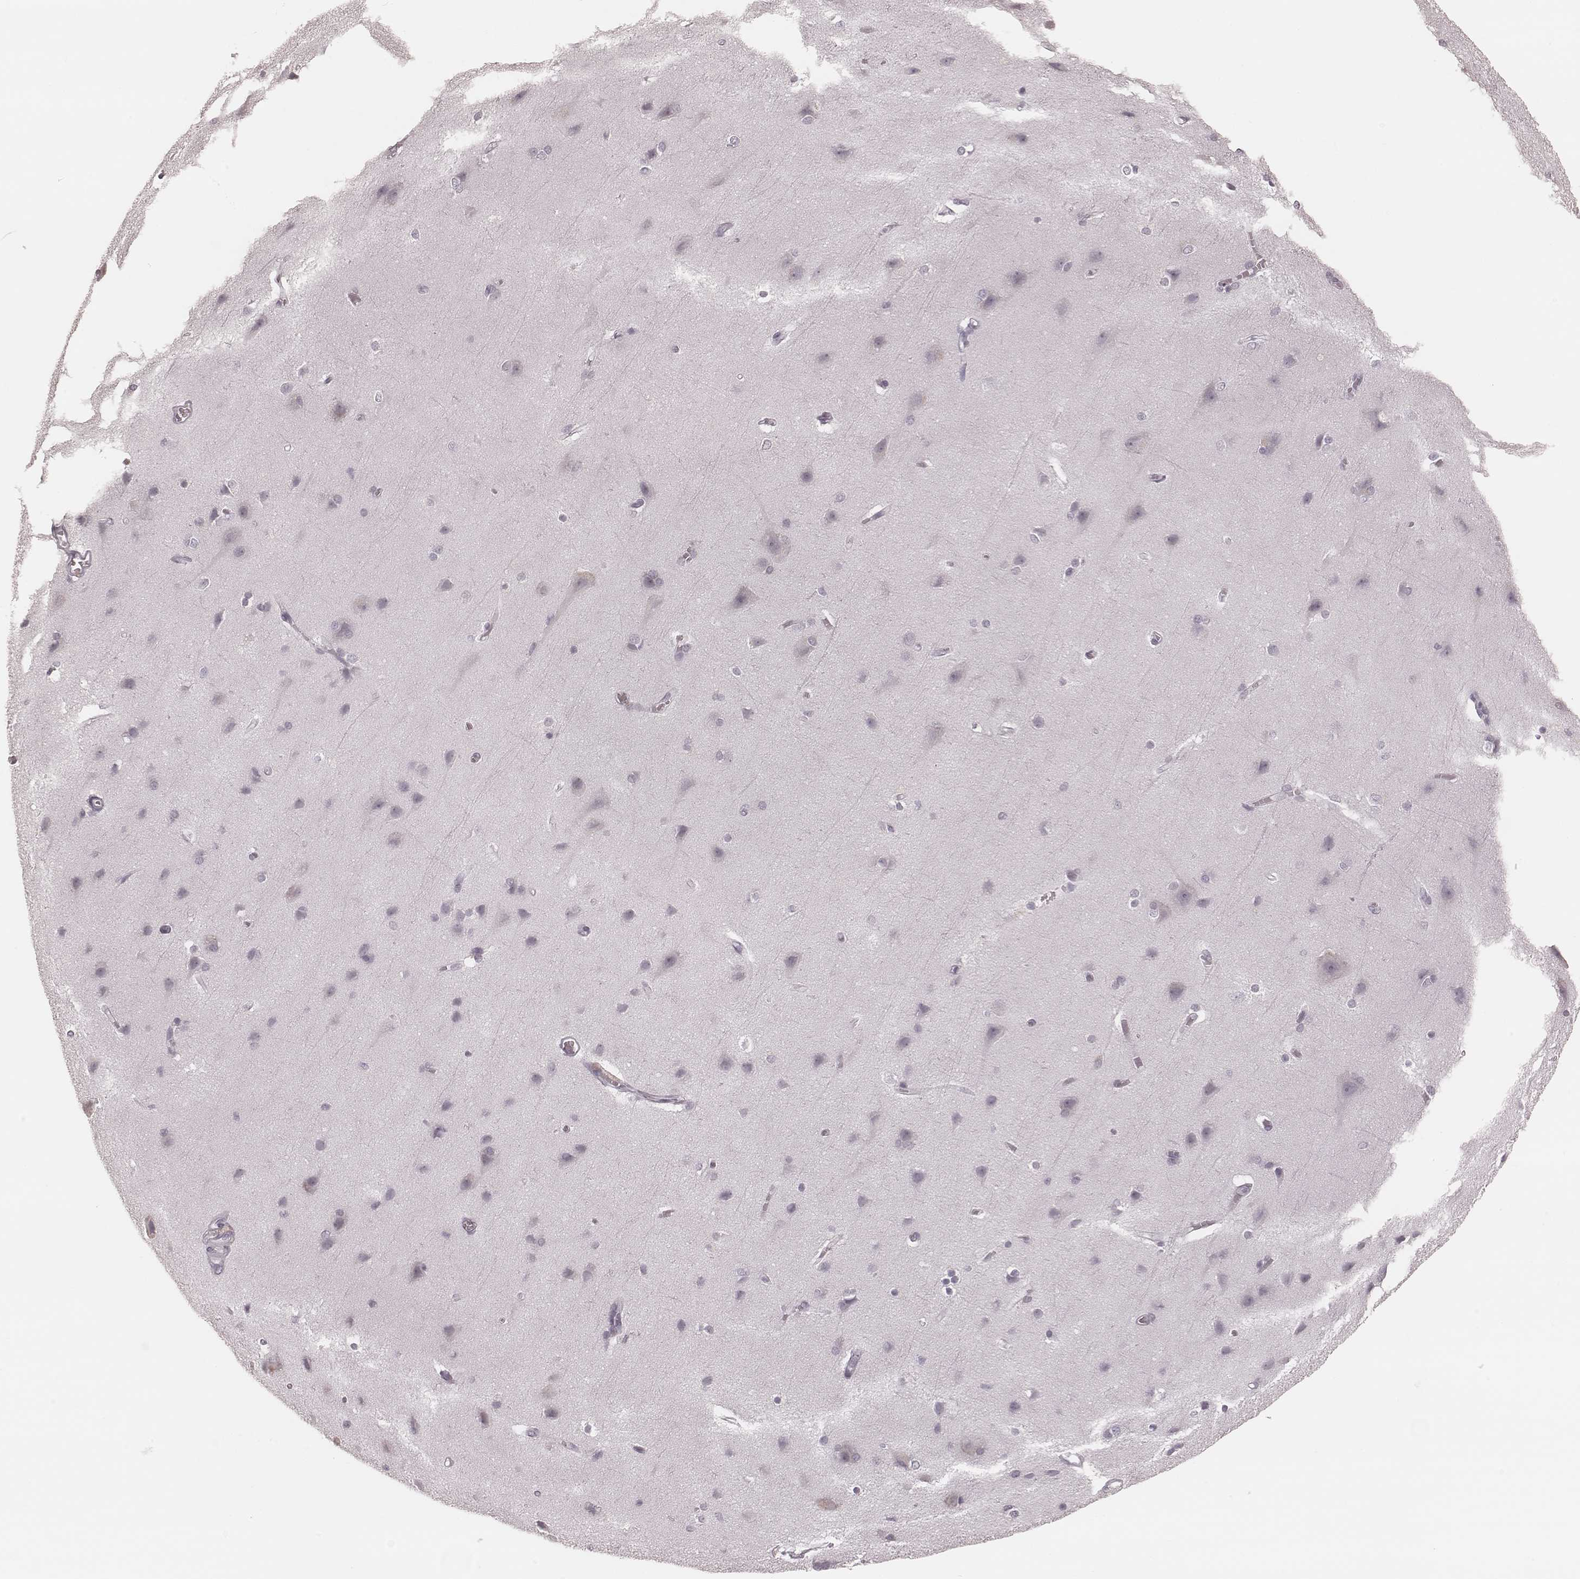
{"staining": {"intensity": "negative", "quantity": "none", "location": "none"}, "tissue": "cerebral cortex", "cell_type": "Endothelial cells", "image_type": "normal", "snomed": [{"axis": "morphology", "description": "Normal tissue, NOS"}, {"axis": "topography", "description": "Cerebral cortex"}], "caption": "This is an immunohistochemistry (IHC) photomicrograph of benign cerebral cortex. There is no staining in endothelial cells.", "gene": "KRT74", "patient": {"sex": "male", "age": 37}}